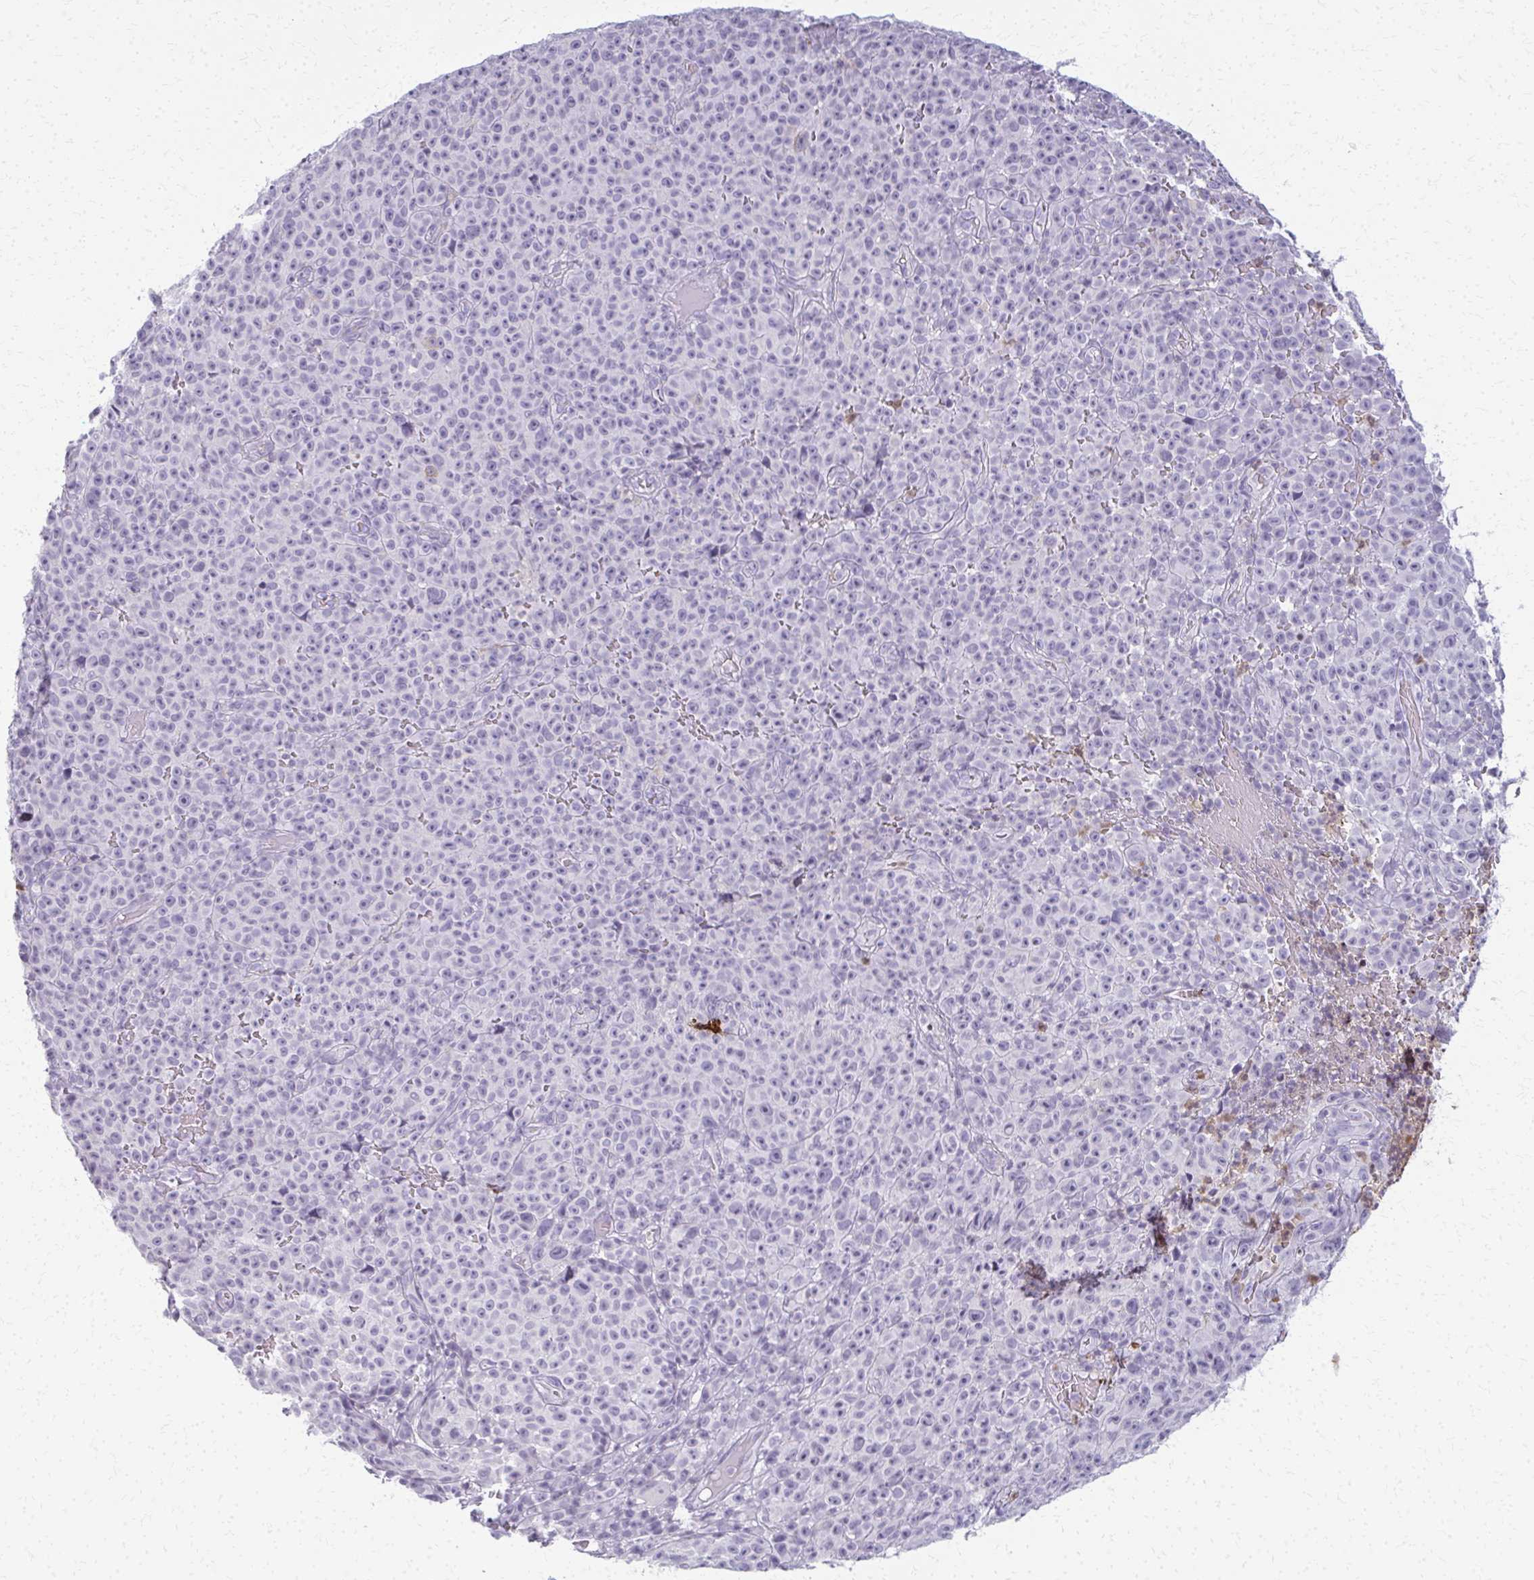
{"staining": {"intensity": "negative", "quantity": "none", "location": "none"}, "tissue": "melanoma", "cell_type": "Tumor cells", "image_type": "cancer", "snomed": [{"axis": "morphology", "description": "Malignant melanoma, NOS"}, {"axis": "topography", "description": "Skin"}], "caption": "Immunohistochemical staining of human melanoma reveals no significant expression in tumor cells. (DAB immunohistochemistry, high magnification).", "gene": "CA3", "patient": {"sex": "female", "age": 82}}